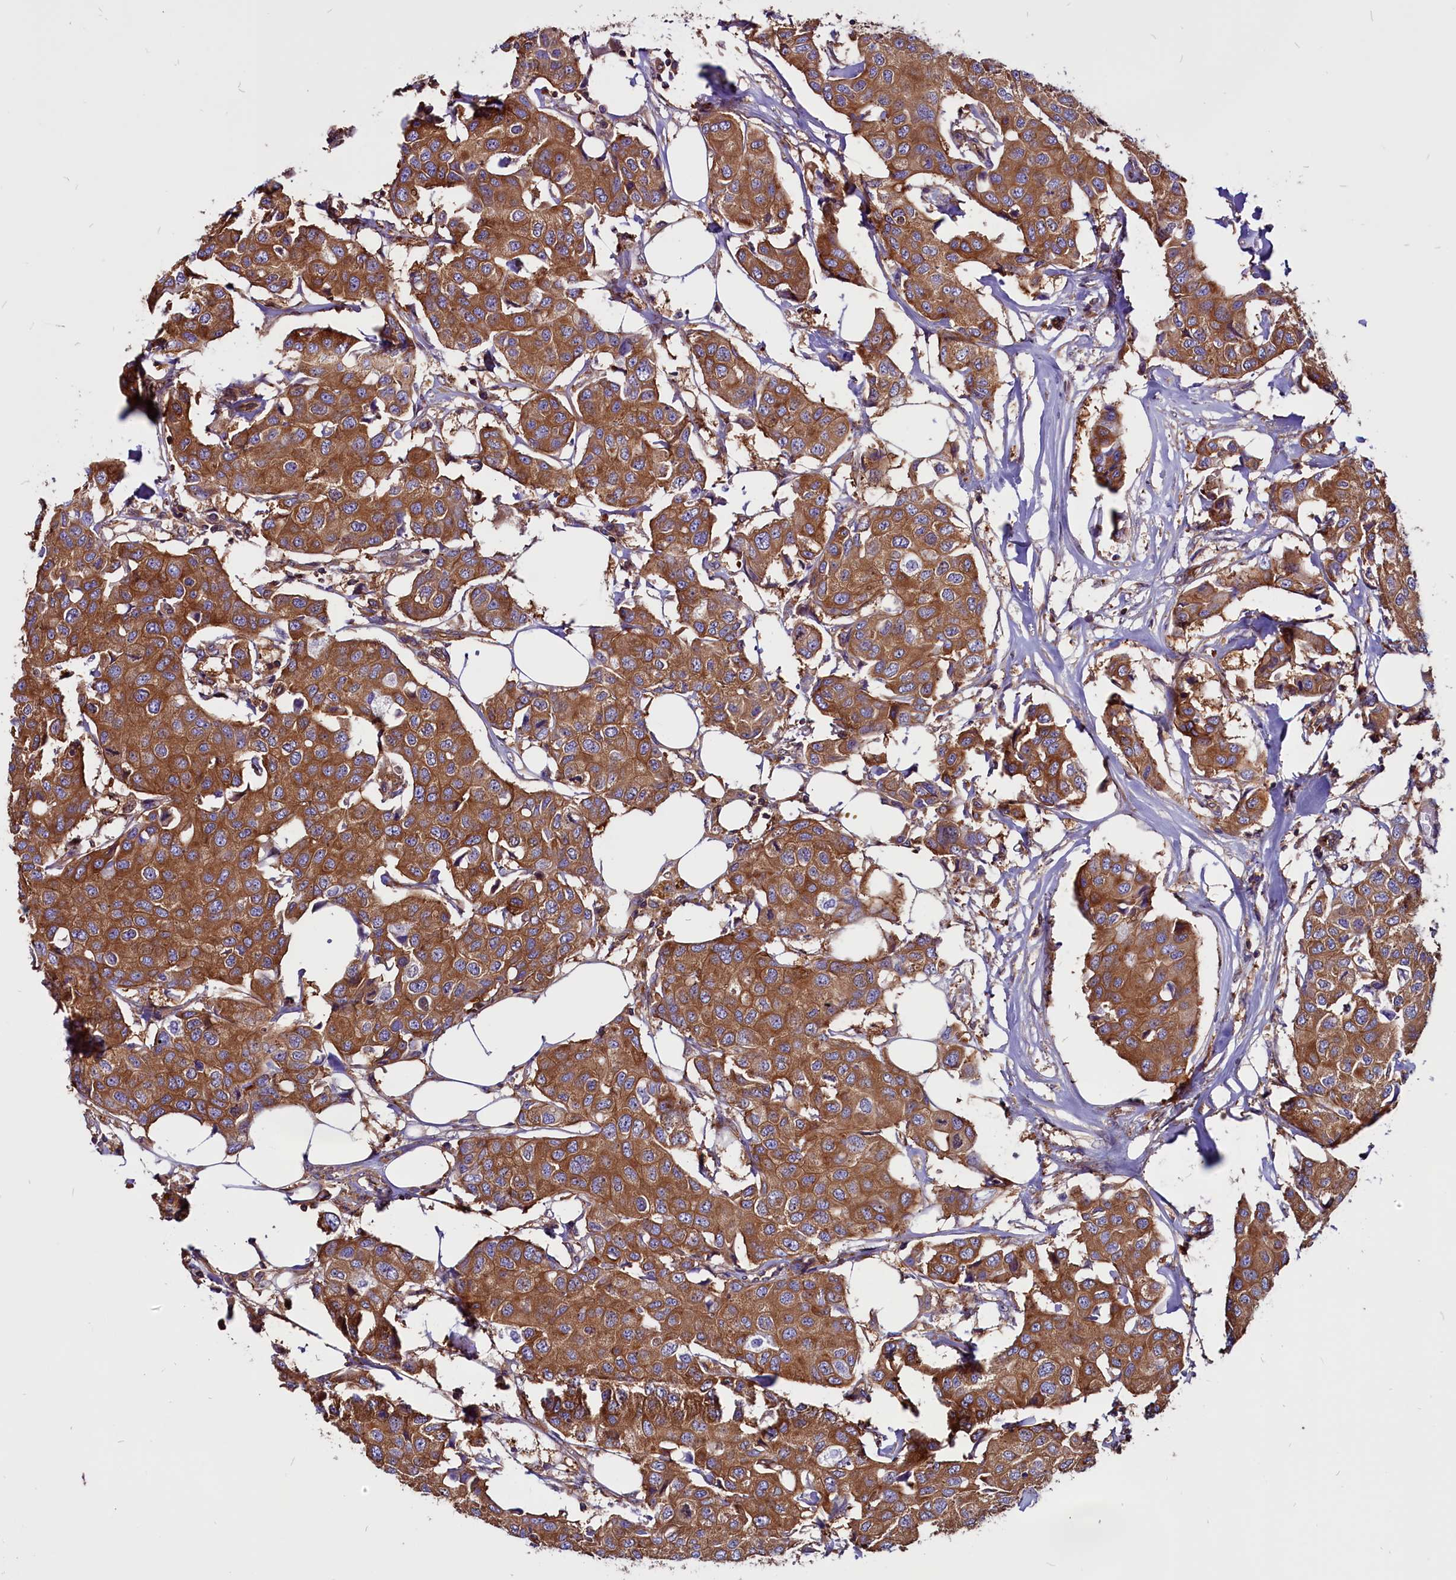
{"staining": {"intensity": "strong", "quantity": ">75%", "location": "cytoplasmic/membranous"}, "tissue": "breast cancer", "cell_type": "Tumor cells", "image_type": "cancer", "snomed": [{"axis": "morphology", "description": "Duct carcinoma"}, {"axis": "topography", "description": "Breast"}], "caption": "Approximately >75% of tumor cells in human infiltrating ductal carcinoma (breast) demonstrate strong cytoplasmic/membranous protein positivity as visualized by brown immunohistochemical staining.", "gene": "EIF3G", "patient": {"sex": "female", "age": 80}}